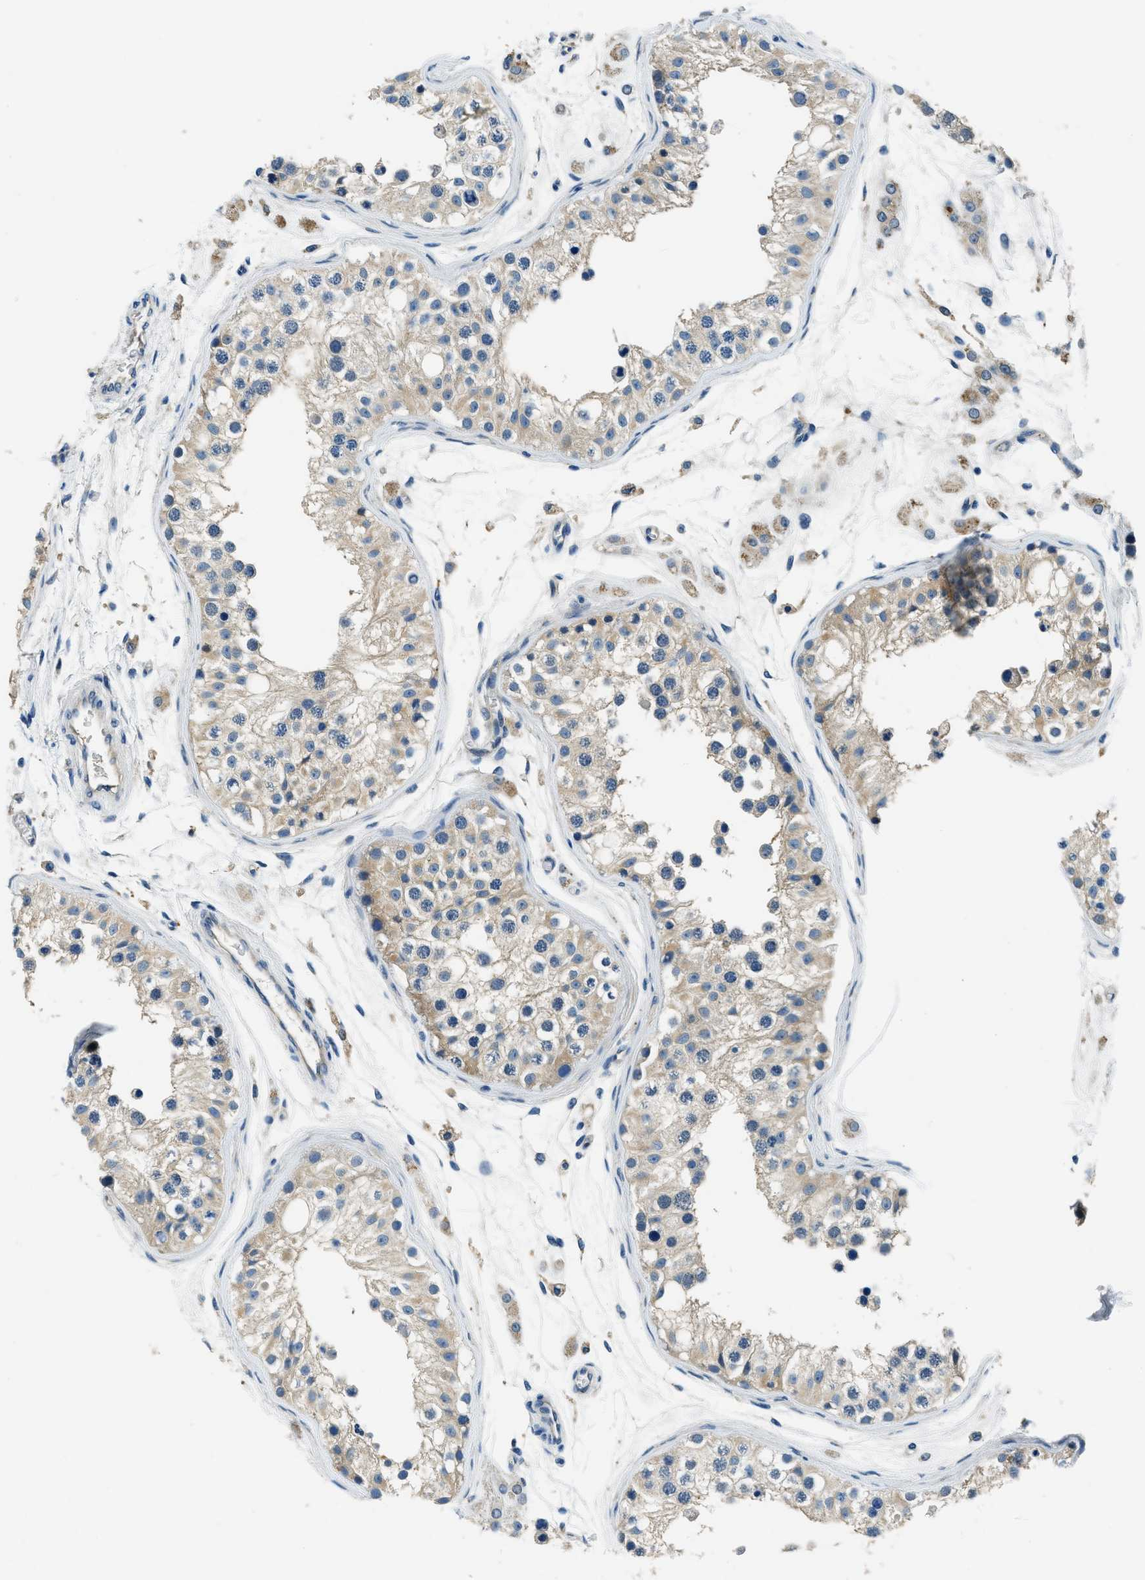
{"staining": {"intensity": "weak", "quantity": "25%-75%", "location": "cytoplasmic/membranous"}, "tissue": "testis", "cell_type": "Cells in seminiferous ducts", "image_type": "normal", "snomed": [{"axis": "morphology", "description": "Normal tissue, NOS"}, {"axis": "morphology", "description": "Adenocarcinoma, metastatic, NOS"}, {"axis": "topography", "description": "Testis"}], "caption": "The image shows staining of unremarkable testis, revealing weak cytoplasmic/membranous protein staining (brown color) within cells in seminiferous ducts.", "gene": "TWF1", "patient": {"sex": "male", "age": 26}}